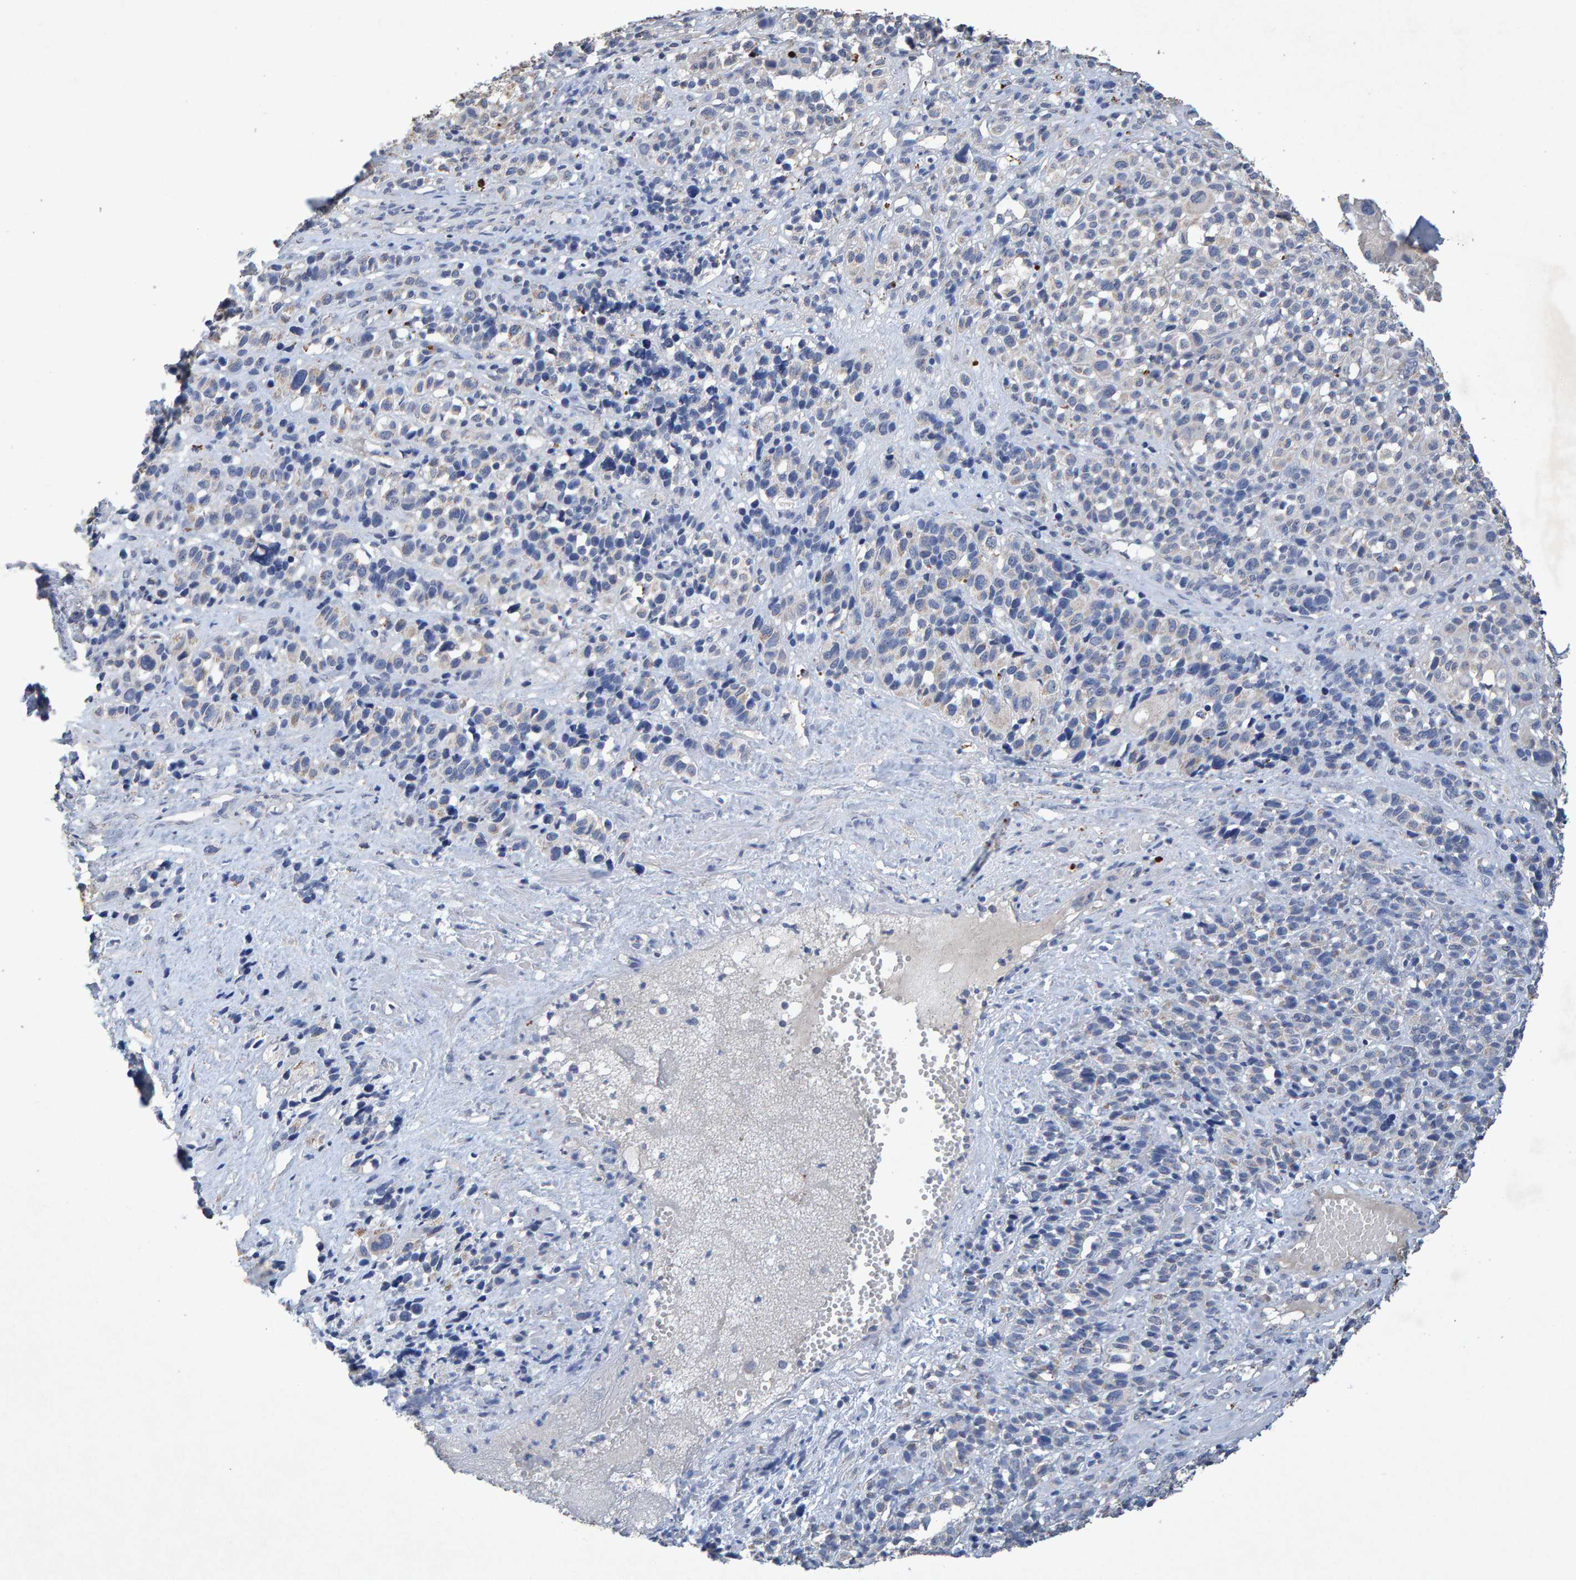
{"staining": {"intensity": "negative", "quantity": "none", "location": "none"}, "tissue": "melanoma", "cell_type": "Tumor cells", "image_type": "cancer", "snomed": [{"axis": "morphology", "description": "Malignant melanoma, Metastatic site"}, {"axis": "topography", "description": "Skin"}], "caption": "An image of human melanoma is negative for staining in tumor cells.", "gene": "CTH", "patient": {"sex": "female", "age": 74}}